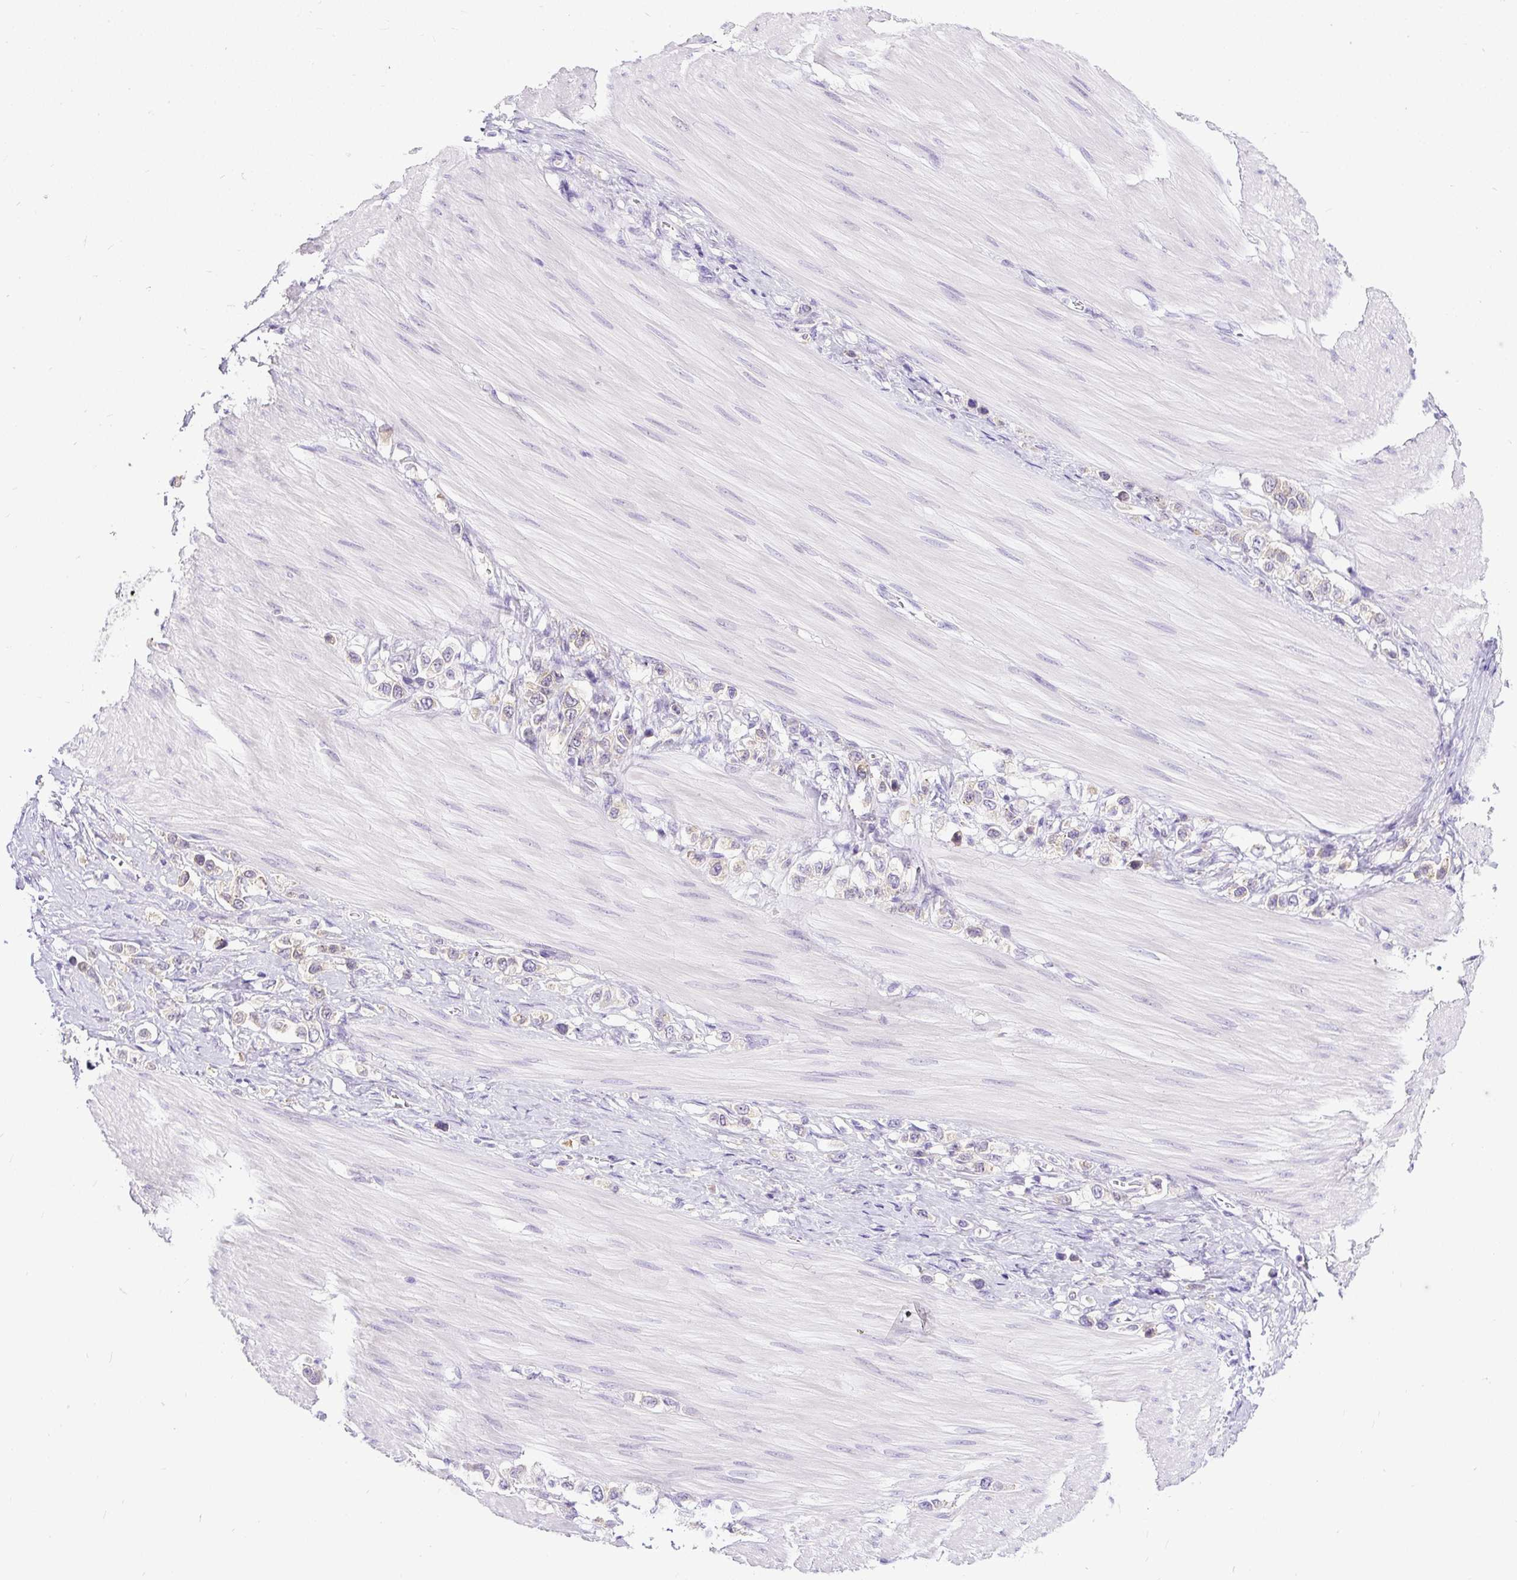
{"staining": {"intensity": "weak", "quantity": "<25%", "location": "cytoplasmic/membranous"}, "tissue": "stomach cancer", "cell_type": "Tumor cells", "image_type": "cancer", "snomed": [{"axis": "morphology", "description": "Adenocarcinoma, NOS"}, {"axis": "topography", "description": "Stomach"}], "caption": "DAB immunohistochemical staining of stomach adenocarcinoma demonstrates no significant positivity in tumor cells. (DAB (3,3'-diaminobenzidine) immunohistochemistry (IHC), high magnification).", "gene": "AMFR", "patient": {"sex": "female", "age": 65}}